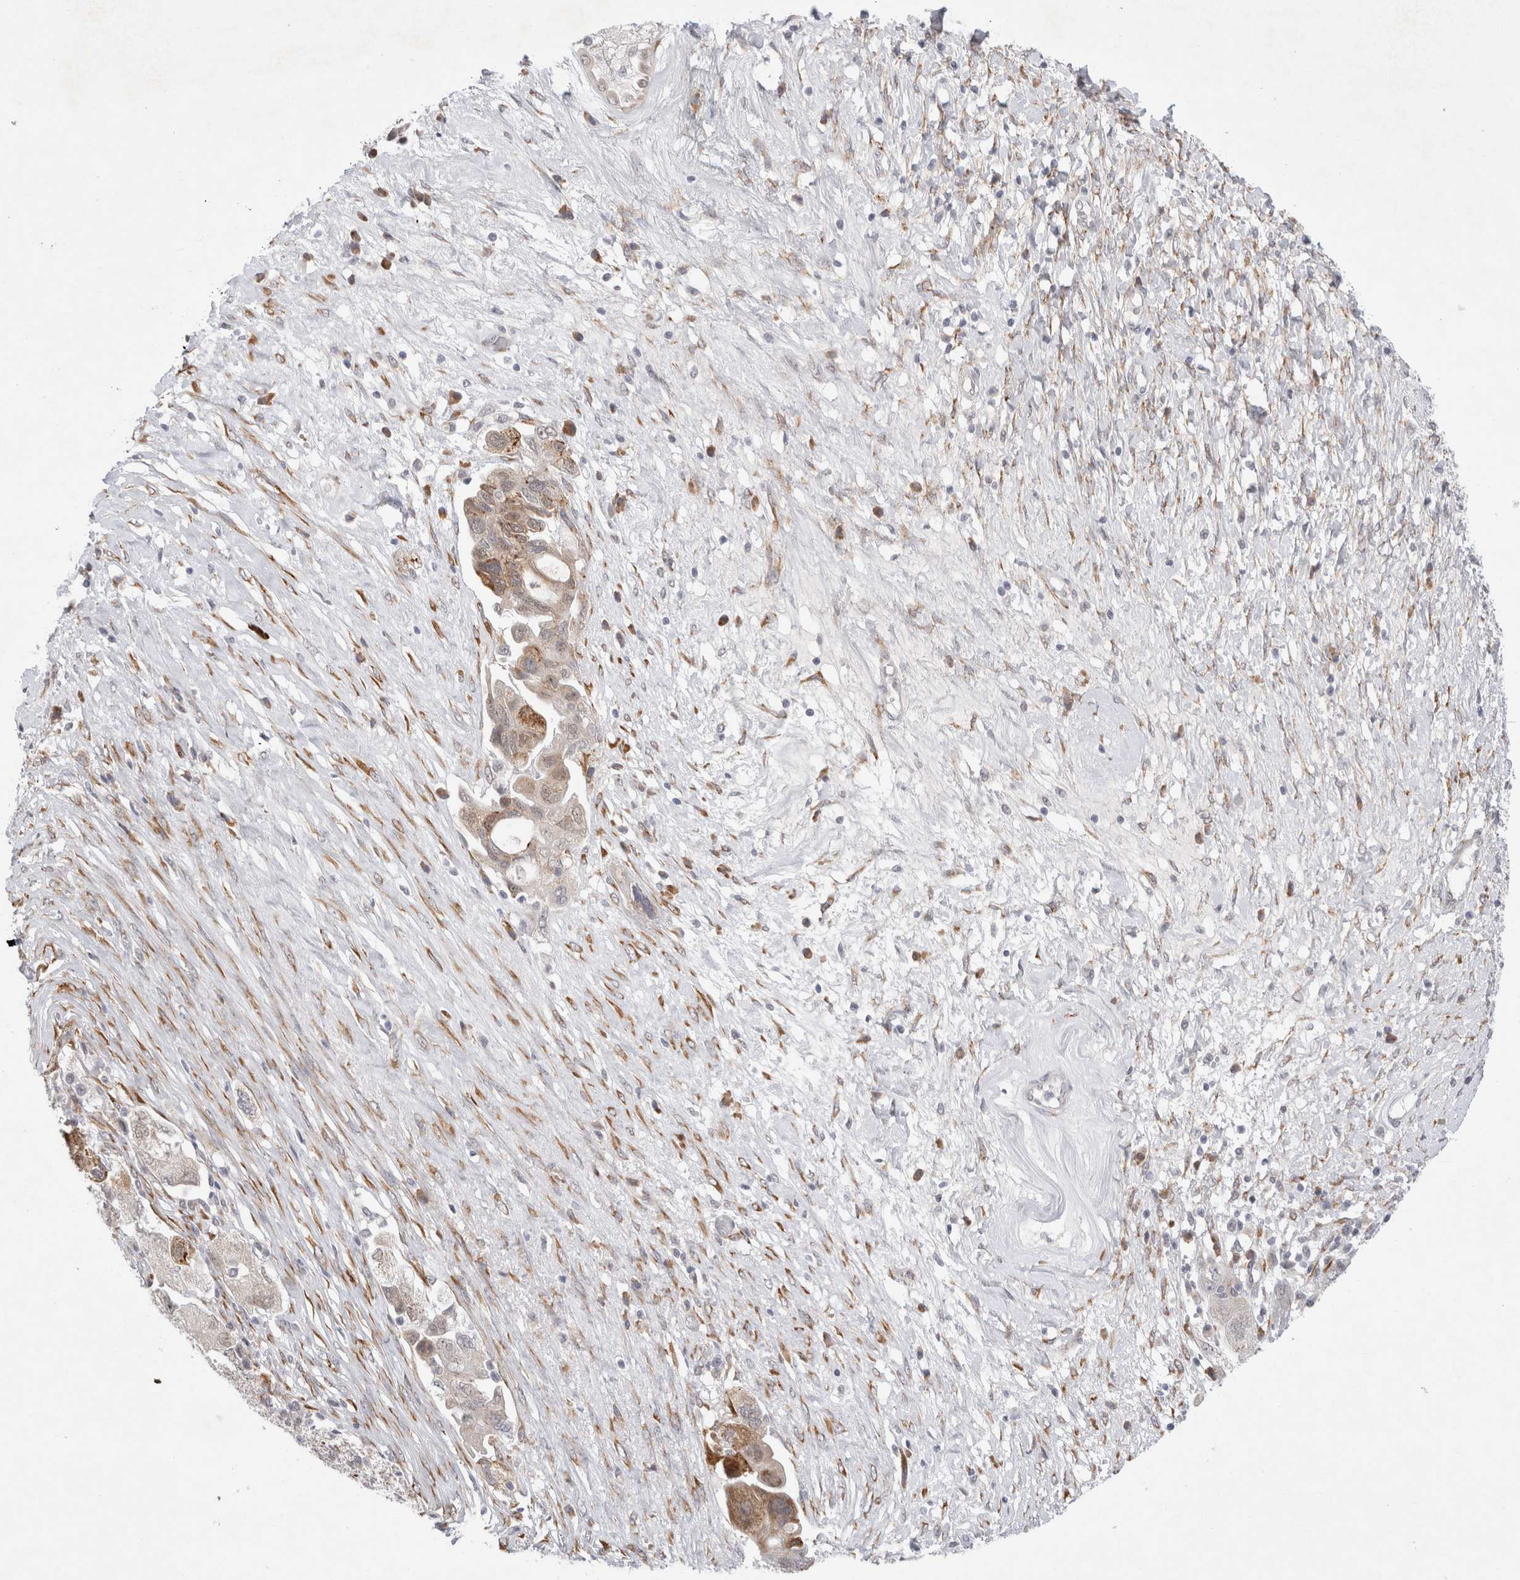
{"staining": {"intensity": "moderate", "quantity": "25%-75%", "location": "cytoplasmic/membranous"}, "tissue": "ovarian cancer", "cell_type": "Tumor cells", "image_type": "cancer", "snomed": [{"axis": "morphology", "description": "Carcinoma, NOS"}, {"axis": "morphology", "description": "Cystadenocarcinoma, serous, NOS"}, {"axis": "topography", "description": "Ovary"}], "caption": "DAB immunohistochemical staining of ovarian cancer (serous cystadenocarcinoma) shows moderate cytoplasmic/membranous protein positivity in about 25%-75% of tumor cells.", "gene": "TRMT1L", "patient": {"sex": "female", "age": 69}}